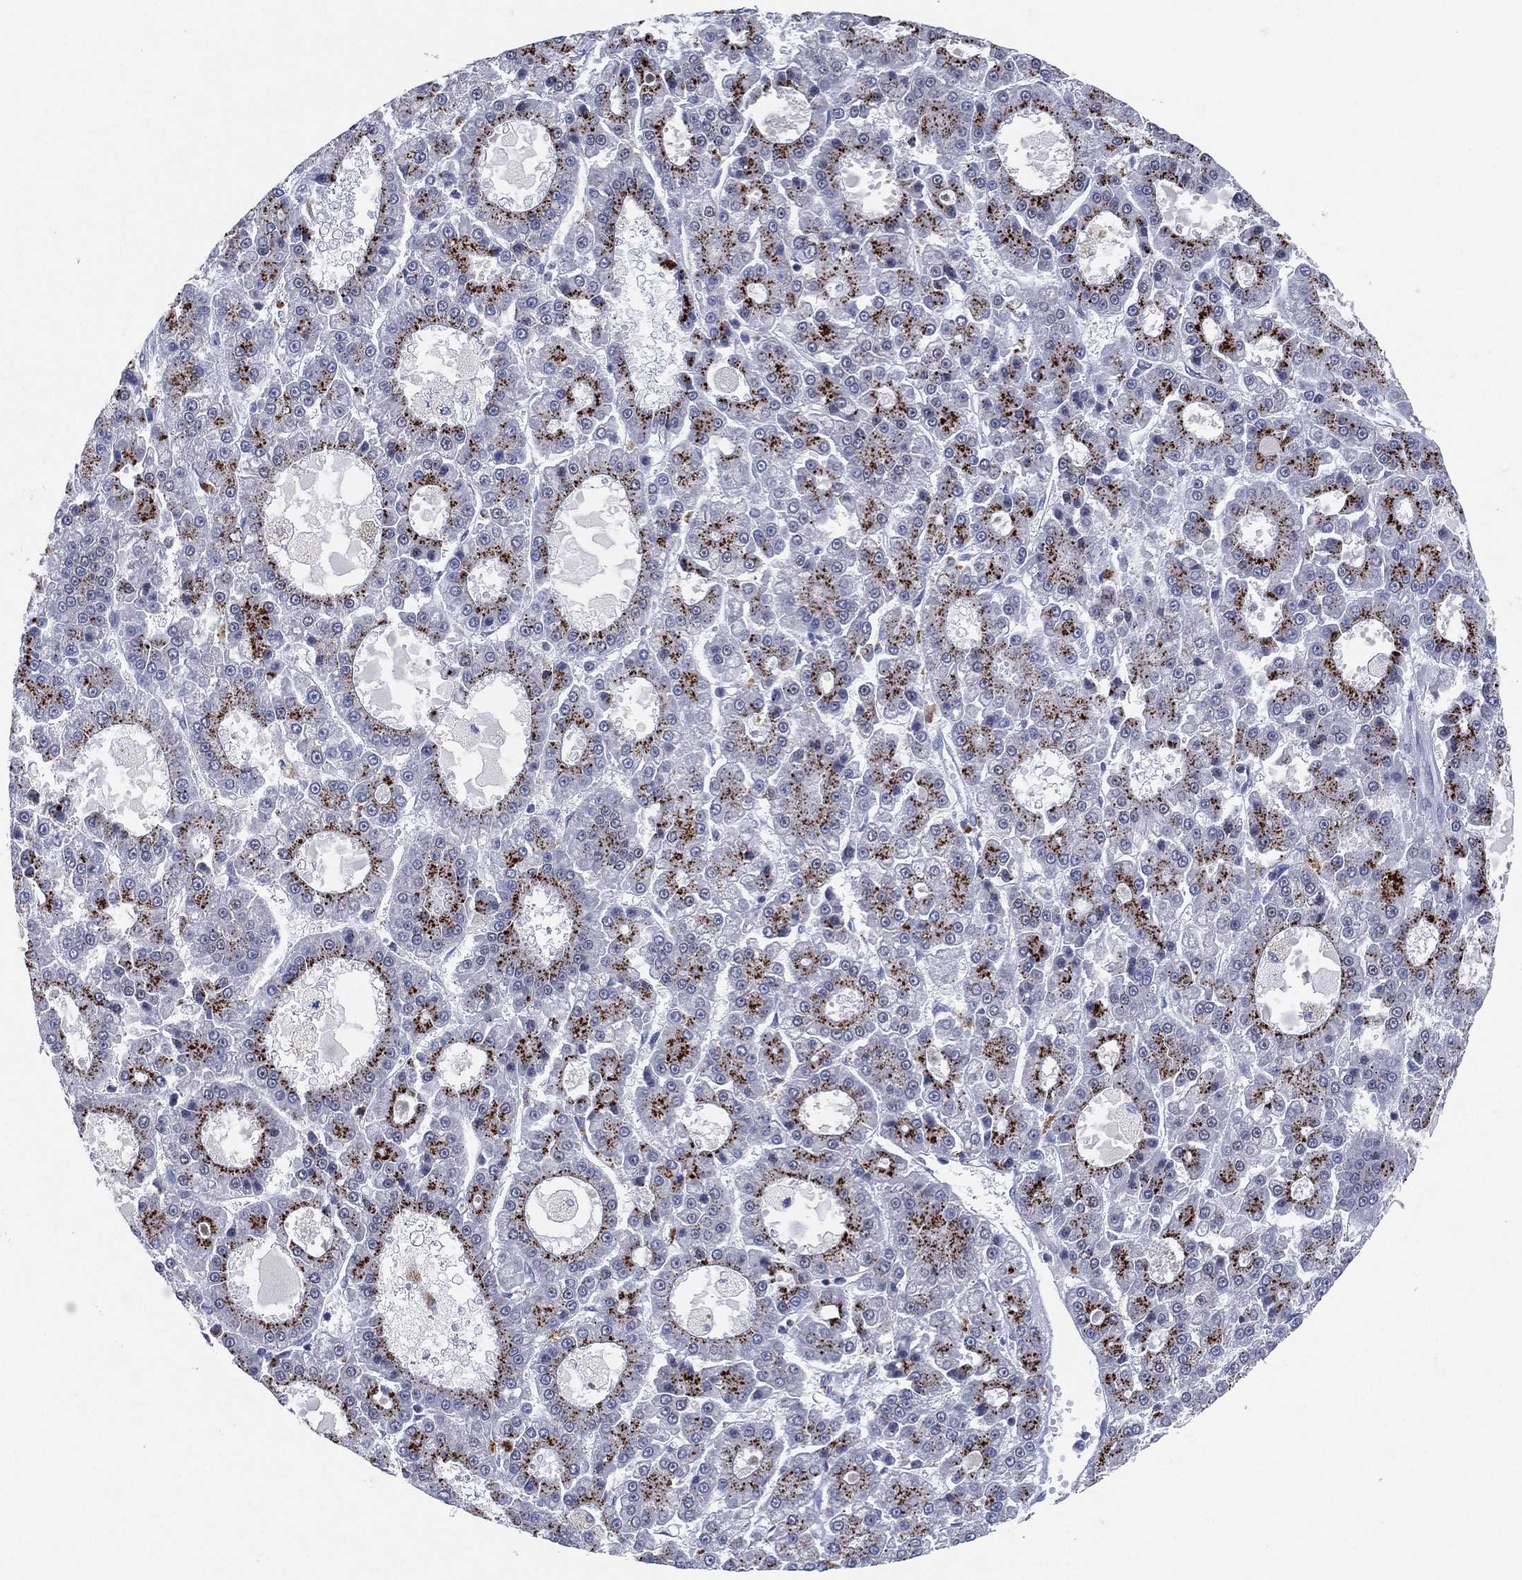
{"staining": {"intensity": "moderate", "quantity": "<25%", "location": "cytoplasmic/membranous"}, "tissue": "liver cancer", "cell_type": "Tumor cells", "image_type": "cancer", "snomed": [{"axis": "morphology", "description": "Carcinoma, Hepatocellular, NOS"}, {"axis": "topography", "description": "Liver"}], "caption": "Immunohistochemistry (IHC) staining of liver hepatocellular carcinoma, which displays low levels of moderate cytoplasmic/membranous positivity in about <25% of tumor cells indicating moderate cytoplasmic/membranous protein staining. The staining was performed using DAB (brown) for protein detection and nuclei were counterstained in hematoxylin (blue).", "gene": "GALNS", "patient": {"sex": "male", "age": 70}}